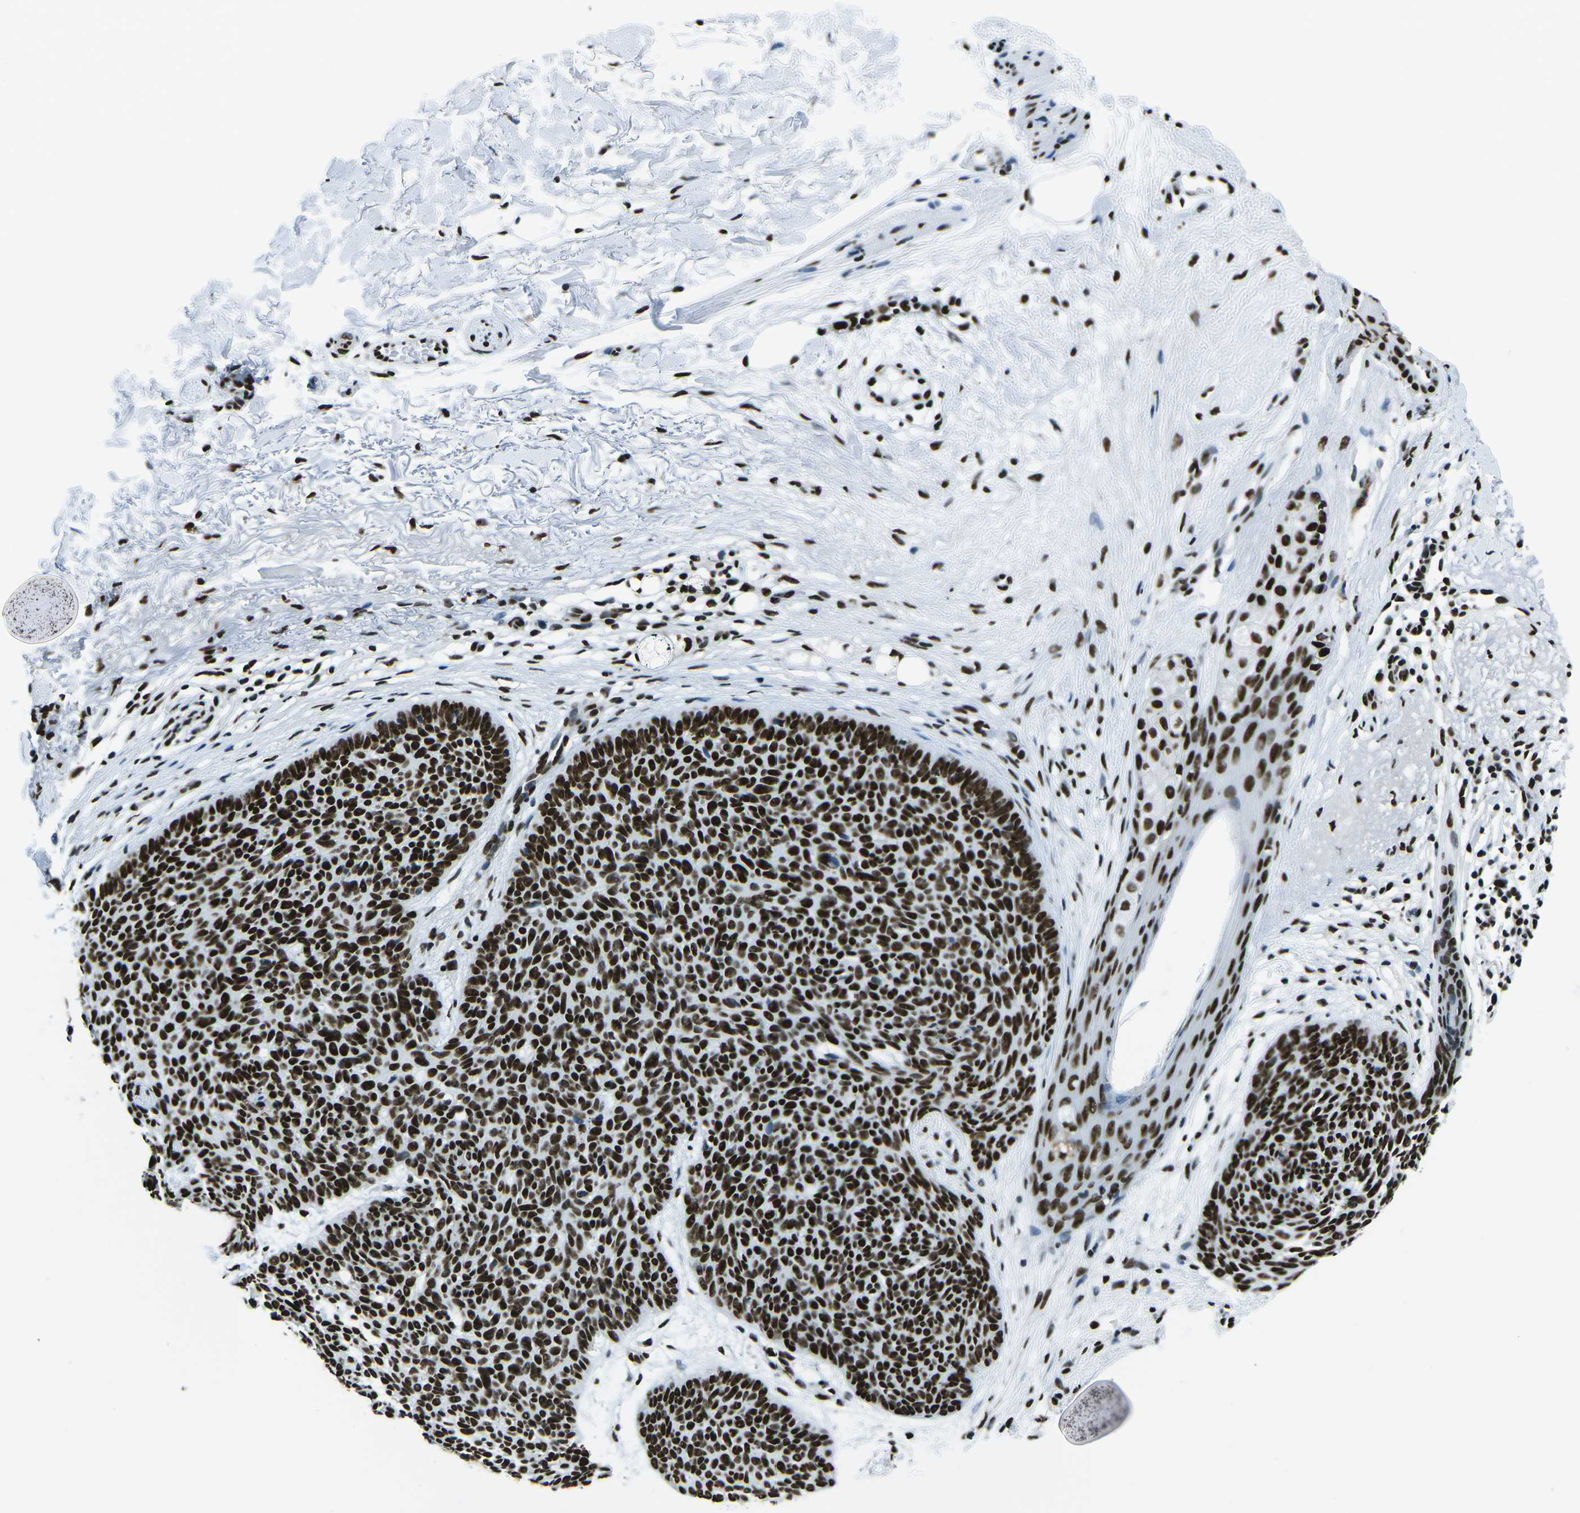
{"staining": {"intensity": "strong", "quantity": ">75%", "location": "nuclear"}, "tissue": "skin cancer", "cell_type": "Tumor cells", "image_type": "cancer", "snomed": [{"axis": "morphology", "description": "Normal tissue, NOS"}, {"axis": "morphology", "description": "Basal cell carcinoma"}, {"axis": "topography", "description": "Skin"}], "caption": "A micrograph of human skin basal cell carcinoma stained for a protein displays strong nuclear brown staining in tumor cells. Immunohistochemistry (ihc) stains the protein of interest in brown and the nuclei are stained blue.", "gene": "HNRNPL", "patient": {"sex": "female", "age": 70}}